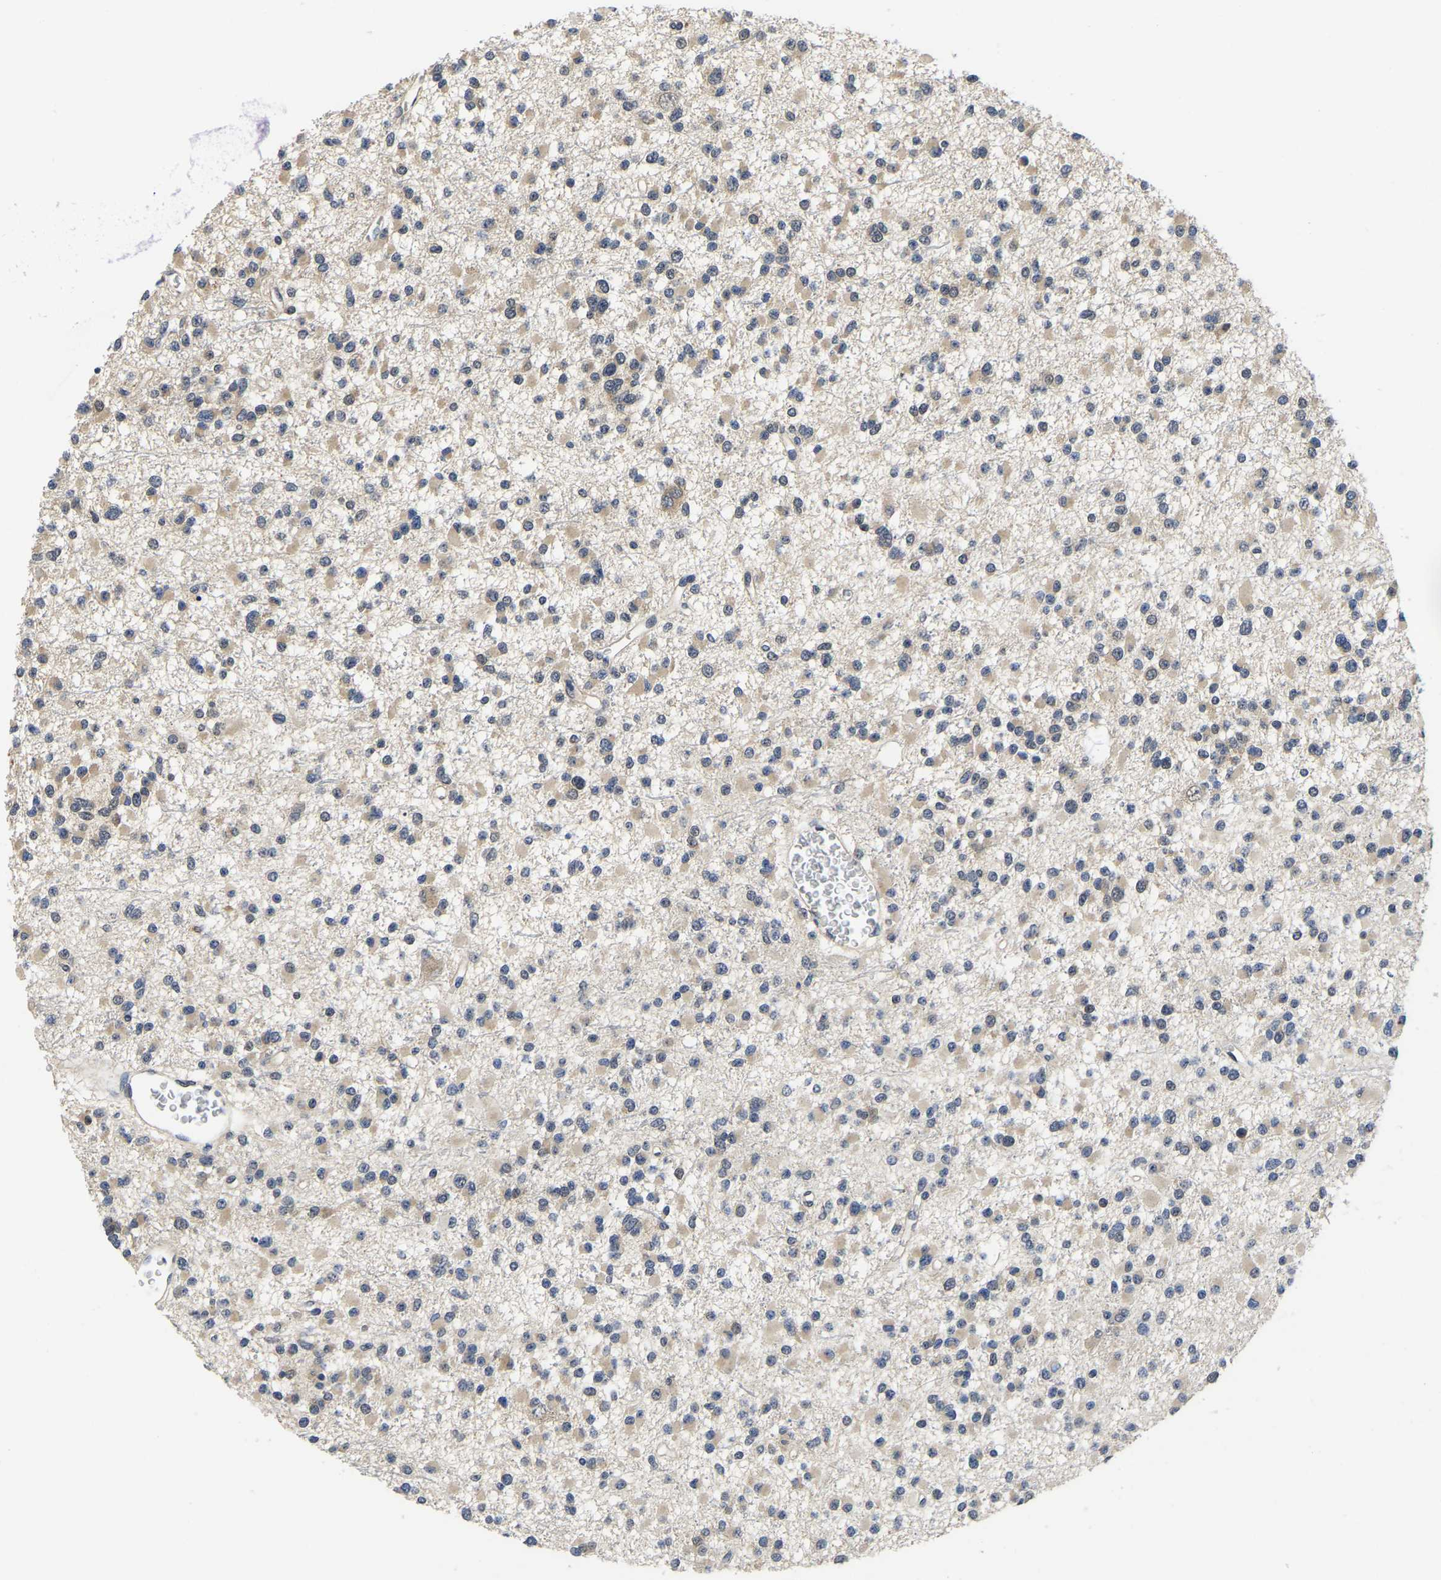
{"staining": {"intensity": "weak", "quantity": "25%-75%", "location": "cytoplasmic/membranous"}, "tissue": "glioma", "cell_type": "Tumor cells", "image_type": "cancer", "snomed": [{"axis": "morphology", "description": "Glioma, malignant, Low grade"}, {"axis": "topography", "description": "Brain"}], "caption": "Glioma stained with IHC exhibits weak cytoplasmic/membranous expression in about 25%-75% of tumor cells.", "gene": "MCOLN2", "patient": {"sex": "female", "age": 22}}